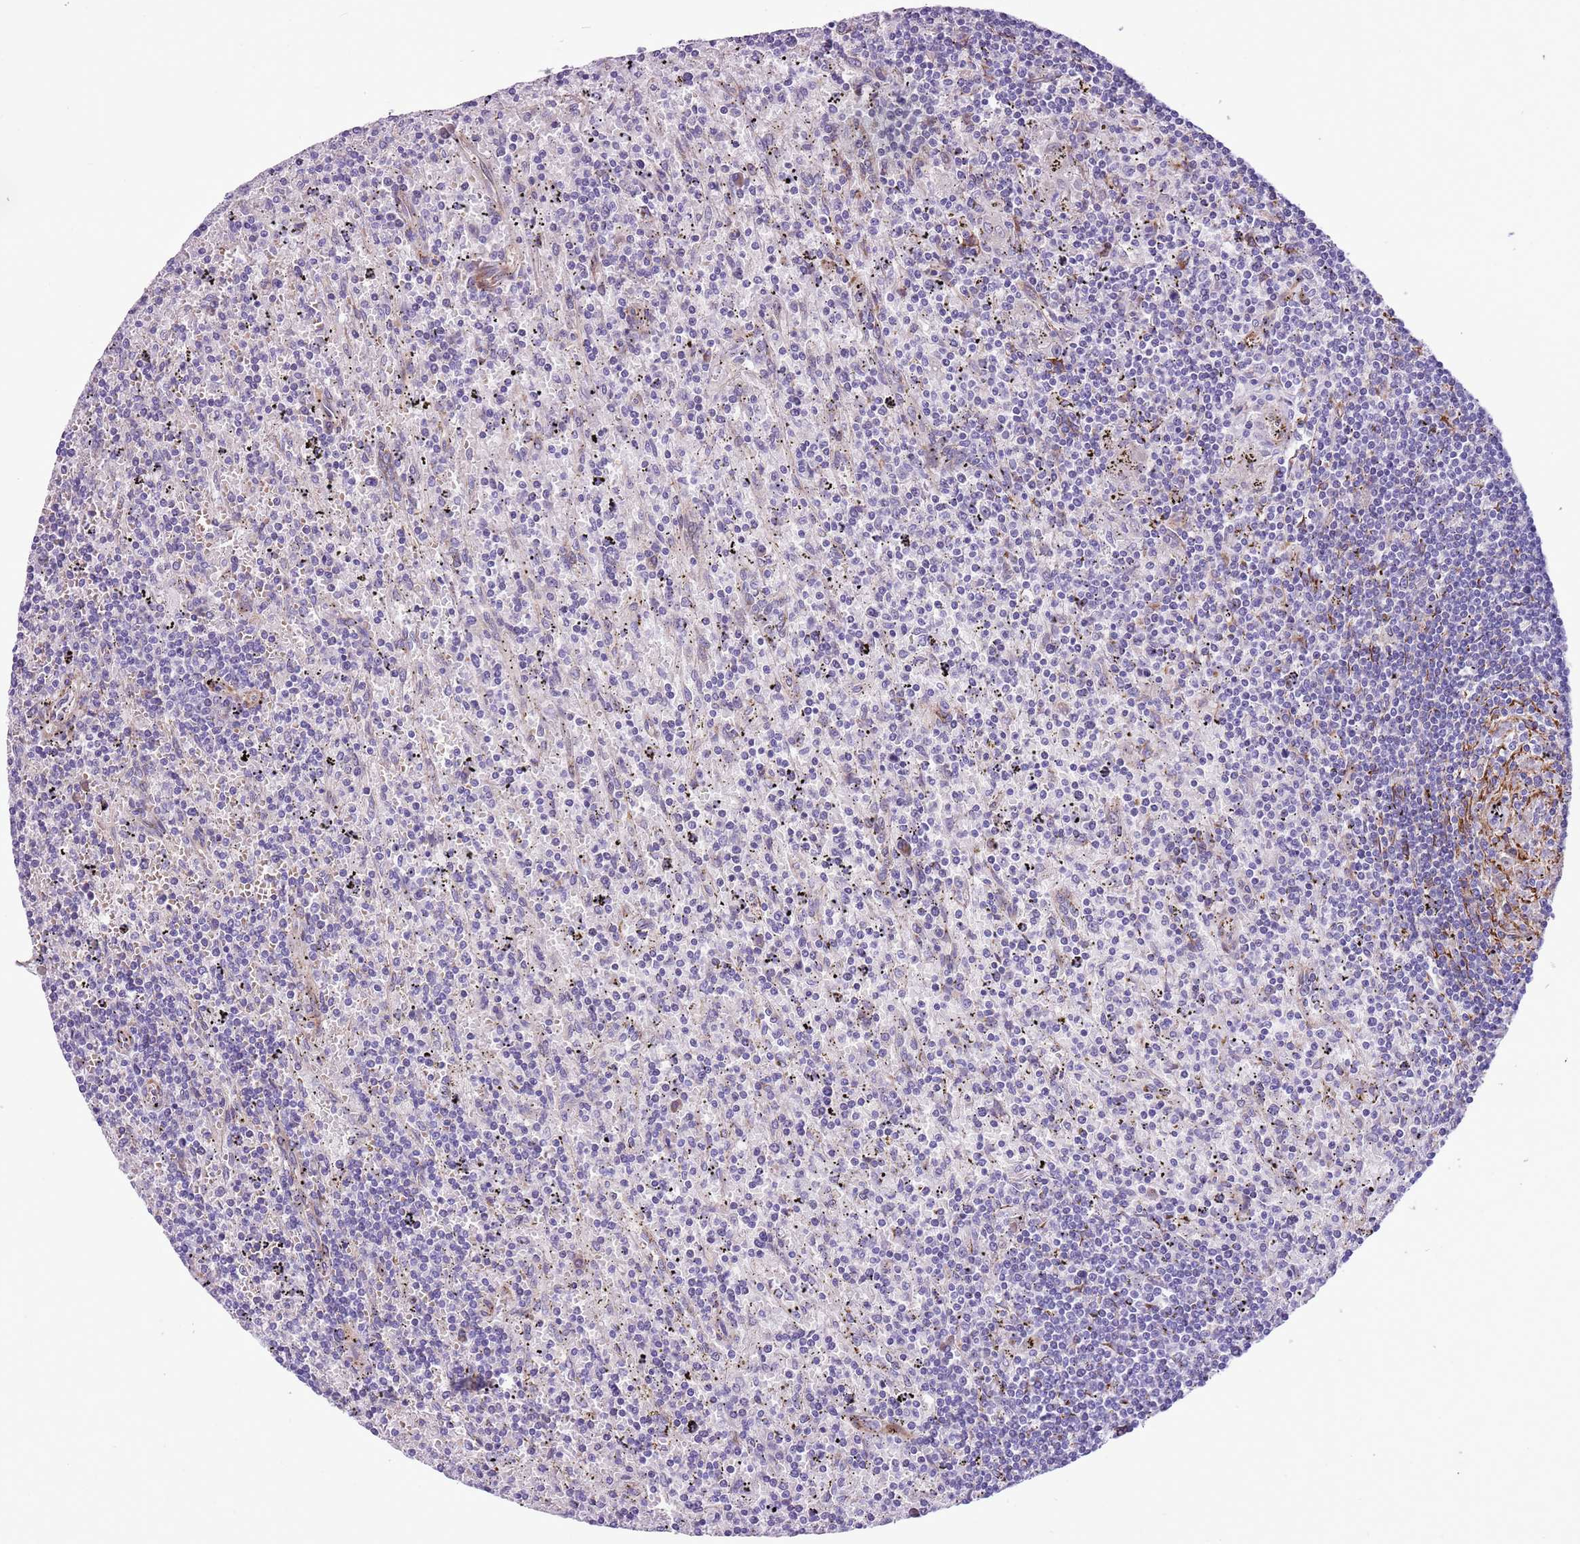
{"staining": {"intensity": "negative", "quantity": "none", "location": "none"}, "tissue": "lymphoma", "cell_type": "Tumor cells", "image_type": "cancer", "snomed": [{"axis": "morphology", "description": "Malignant lymphoma, non-Hodgkin's type, Low grade"}, {"axis": "topography", "description": "Spleen"}], "caption": "The micrograph displays no staining of tumor cells in lymphoma.", "gene": "MRPL32", "patient": {"sex": "male", "age": 76}}